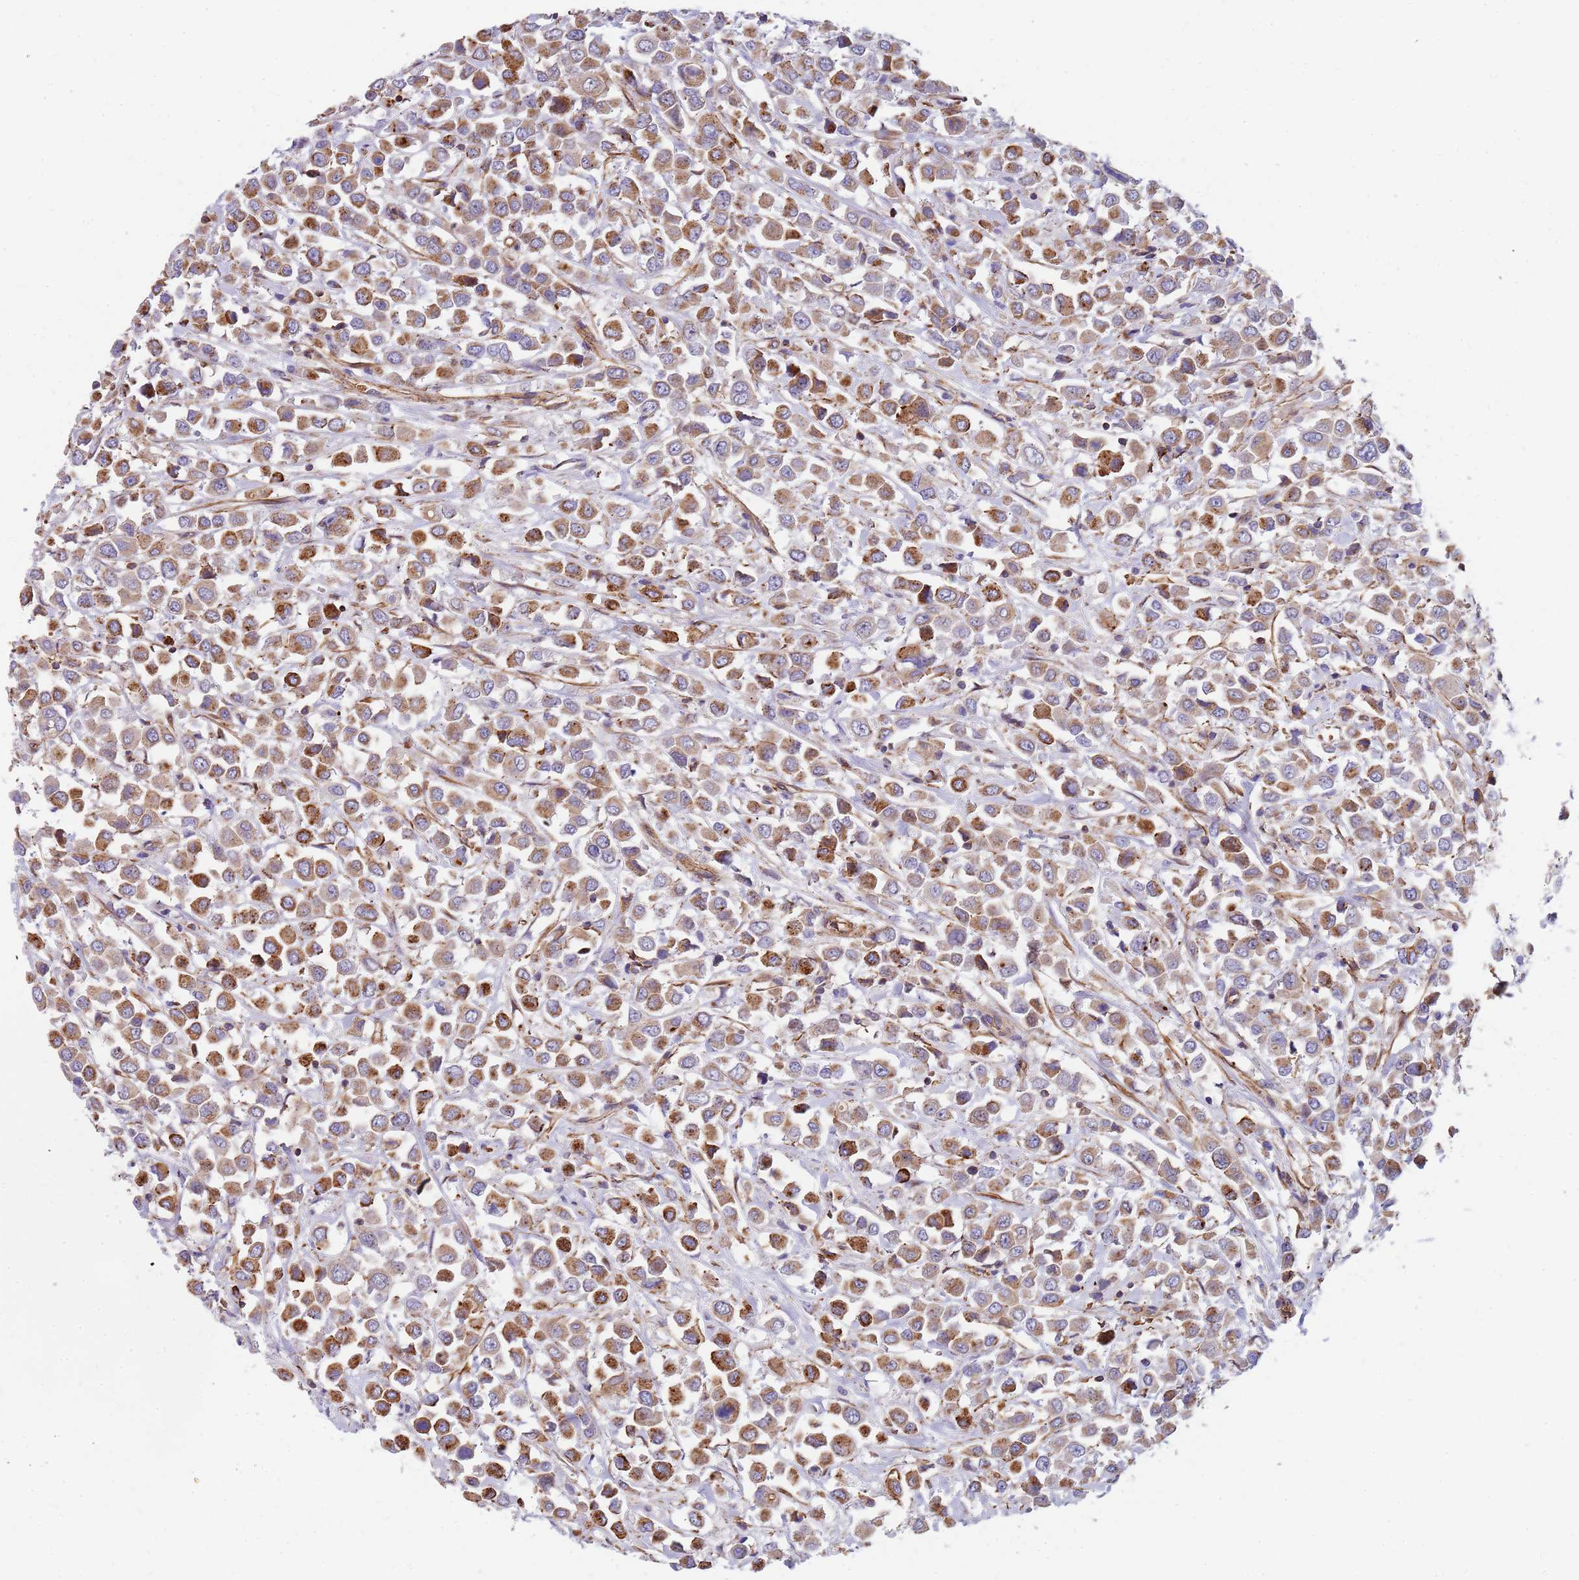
{"staining": {"intensity": "moderate", "quantity": ">75%", "location": "cytoplasmic/membranous"}, "tissue": "breast cancer", "cell_type": "Tumor cells", "image_type": "cancer", "snomed": [{"axis": "morphology", "description": "Duct carcinoma"}, {"axis": "topography", "description": "Breast"}], "caption": "Brown immunohistochemical staining in human breast intraductal carcinoma demonstrates moderate cytoplasmic/membranous staining in about >75% of tumor cells.", "gene": "GFRAL", "patient": {"sex": "female", "age": 61}}